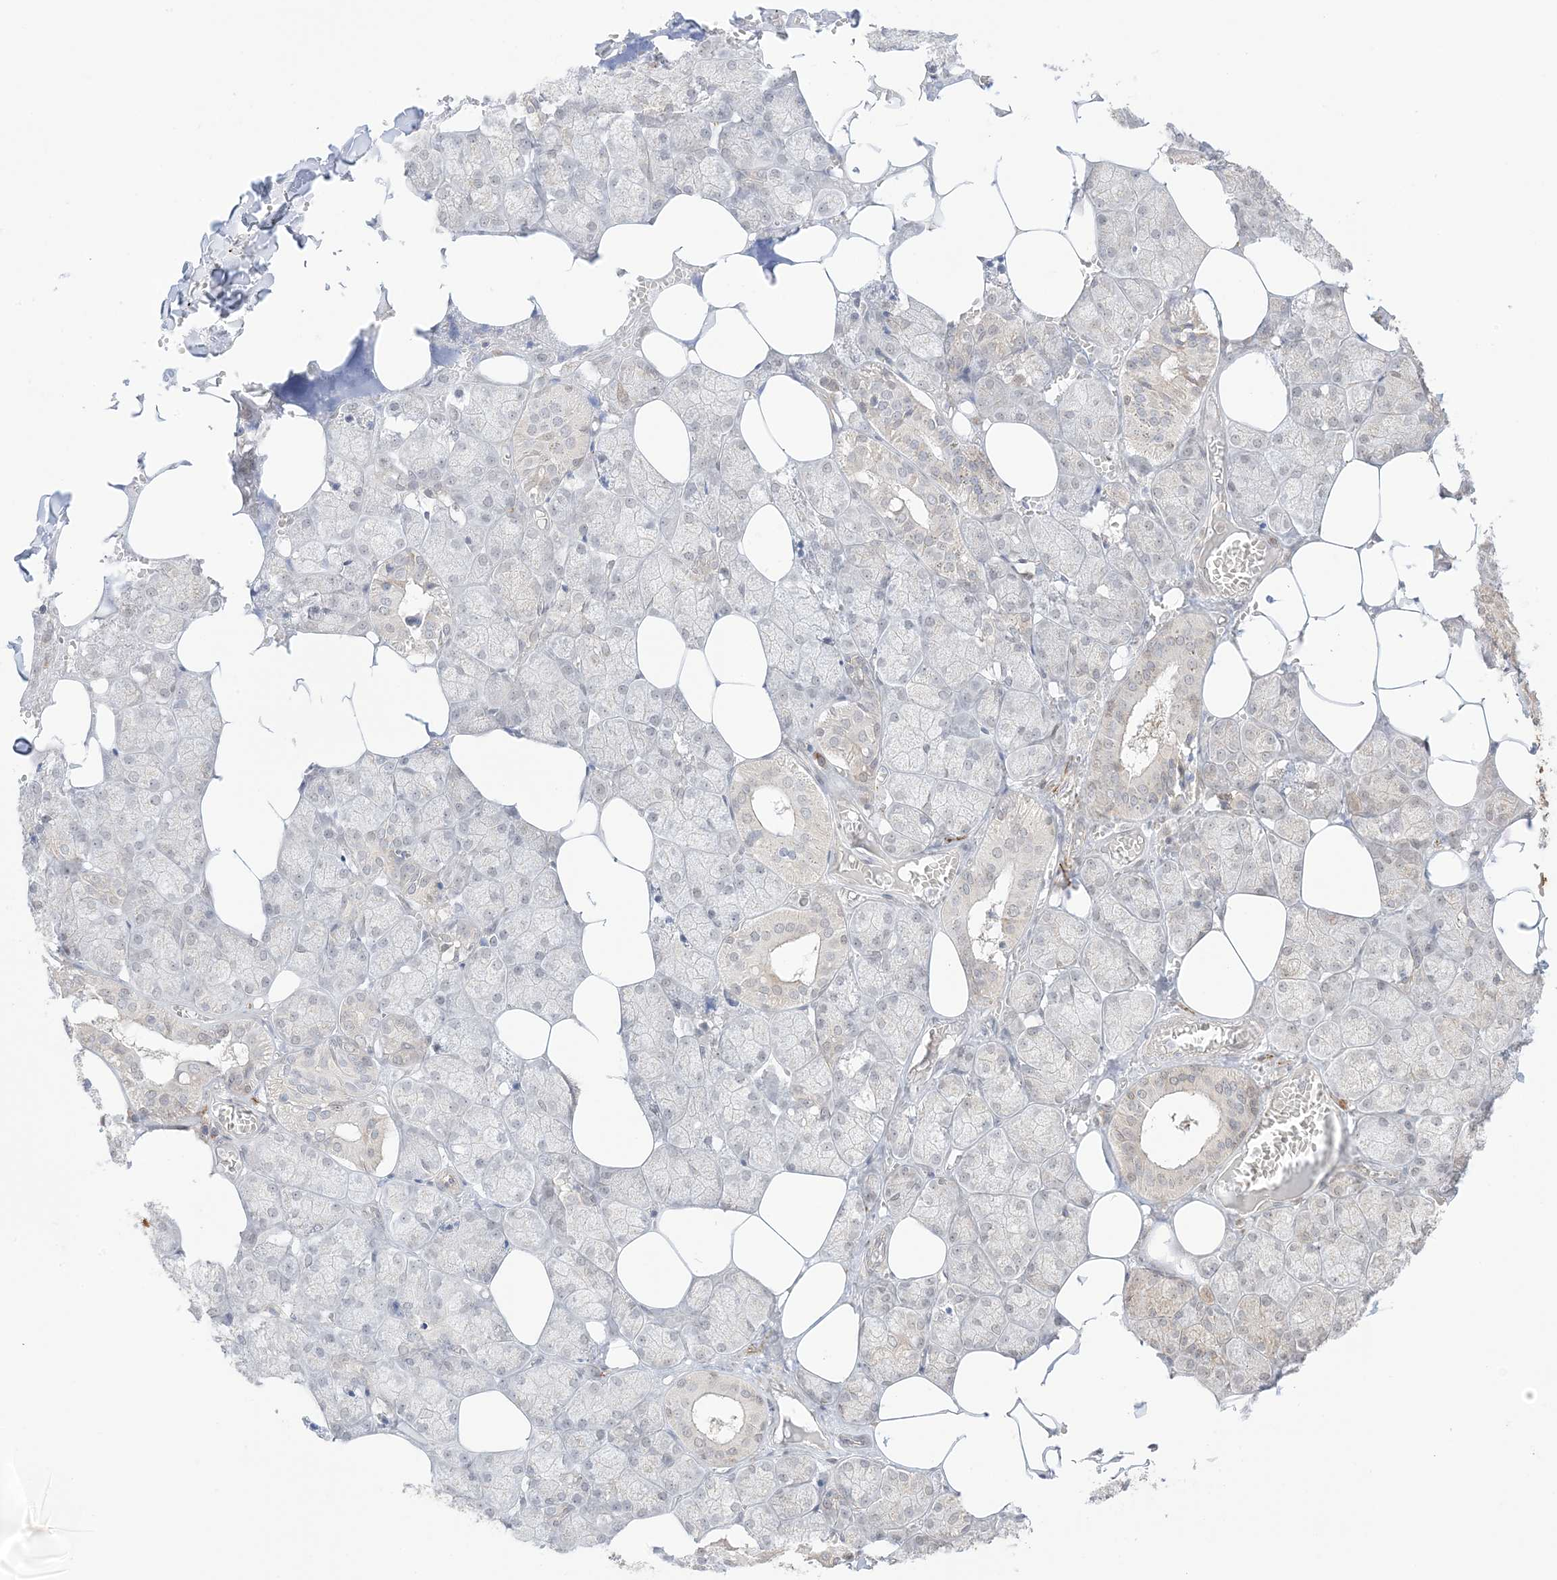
{"staining": {"intensity": "strong", "quantity": "<25%", "location": "cytoplasmic/membranous"}, "tissue": "salivary gland", "cell_type": "Glandular cells", "image_type": "normal", "snomed": [{"axis": "morphology", "description": "Normal tissue, NOS"}, {"axis": "topography", "description": "Salivary gland"}], "caption": "The immunohistochemical stain highlights strong cytoplasmic/membranous staining in glandular cells of normal salivary gland. (DAB IHC with brightfield microscopy, high magnification).", "gene": "UBE2E2", "patient": {"sex": "male", "age": 62}}